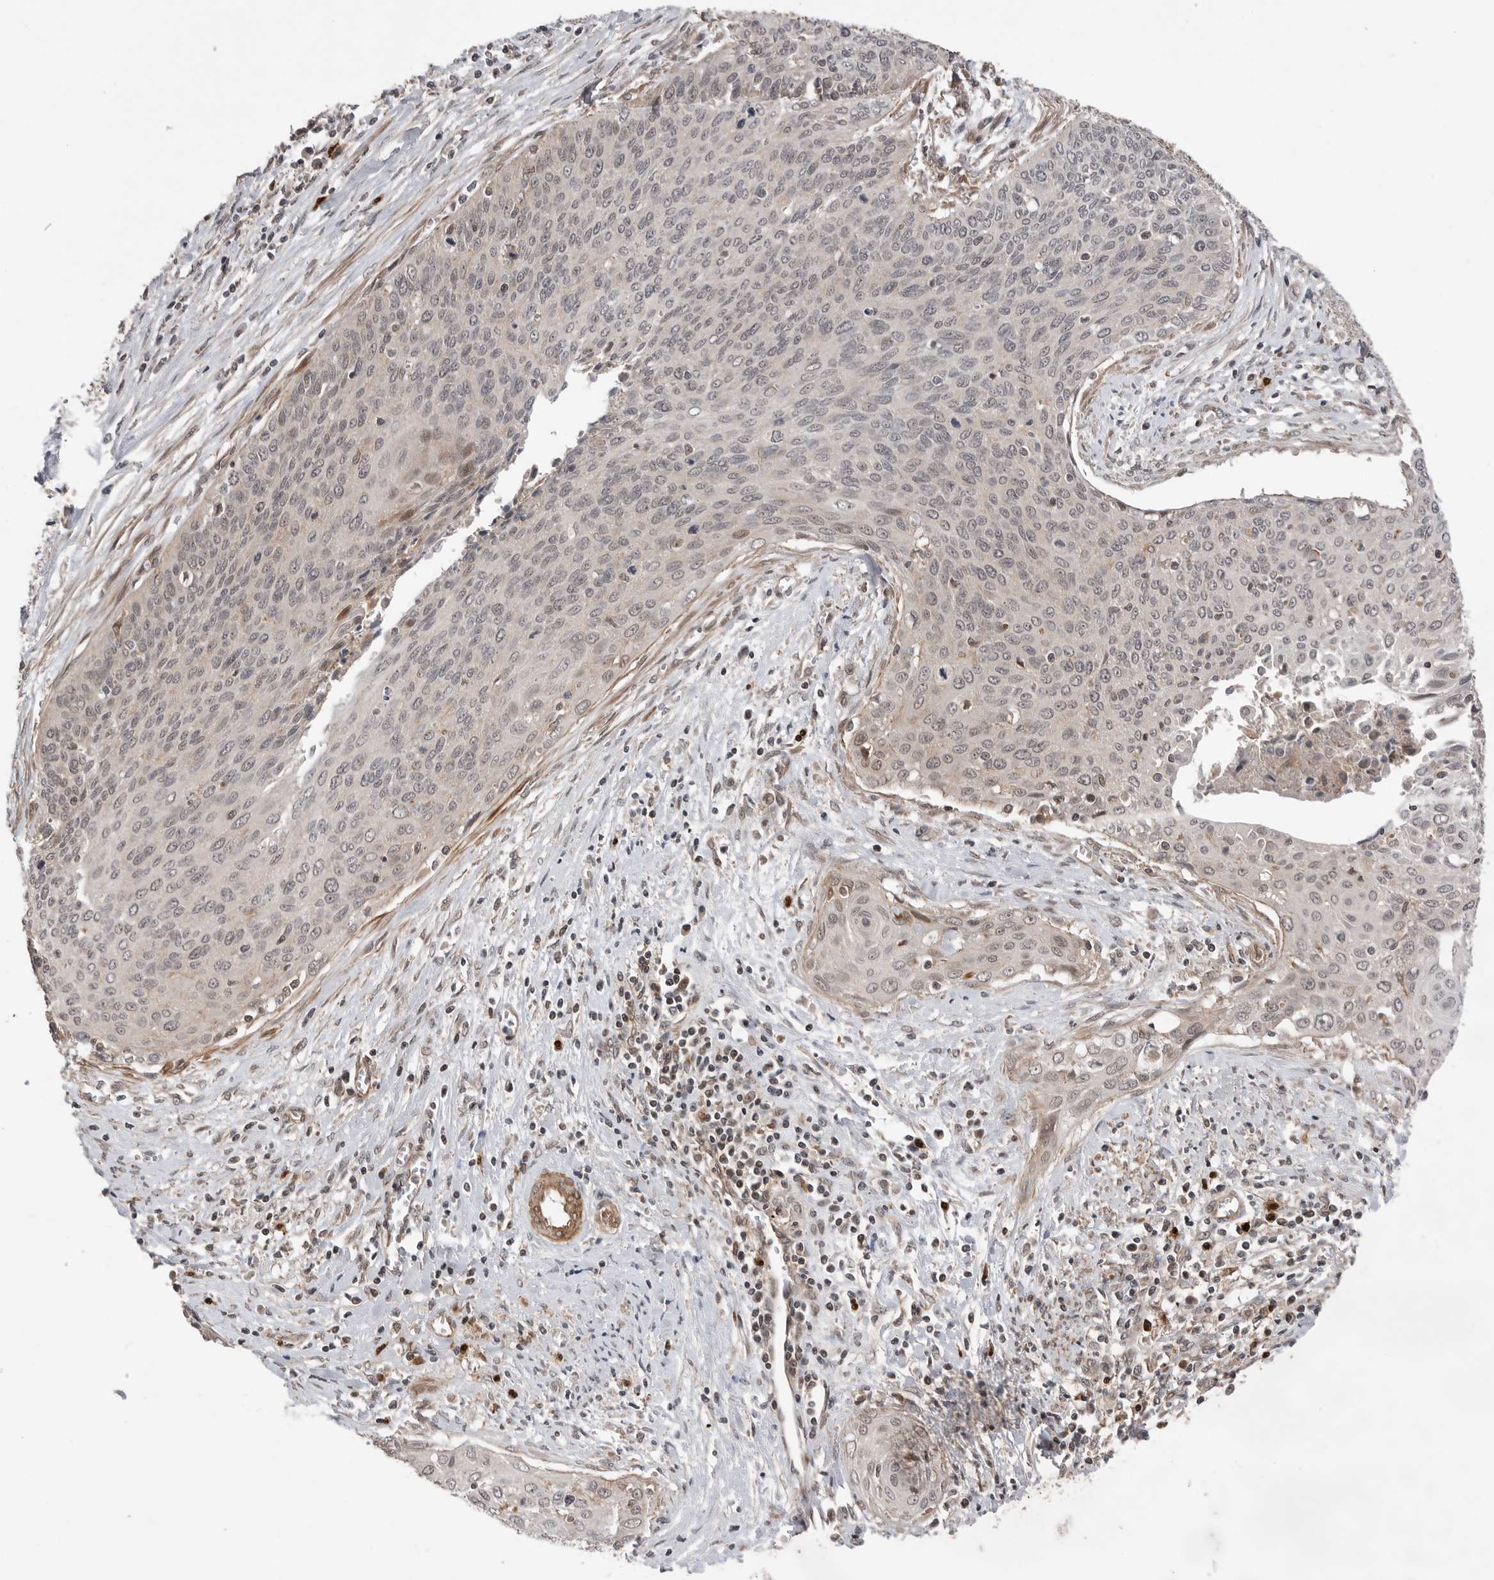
{"staining": {"intensity": "negative", "quantity": "none", "location": "none"}, "tissue": "cervical cancer", "cell_type": "Tumor cells", "image_type": "cancer", "snomed": [{"axis": "morphology", "description": "Squamous cell carcinoma, NOS"}, {"axis": "topography", "description": "Cervix"}], "caption": "This is an immunohistochemistry image of human squamous cell carcinoma (cervical). There is no expression in tumor cells.", "gene": "PEAK1", "patient": {"sex": "female", "age": 55}}